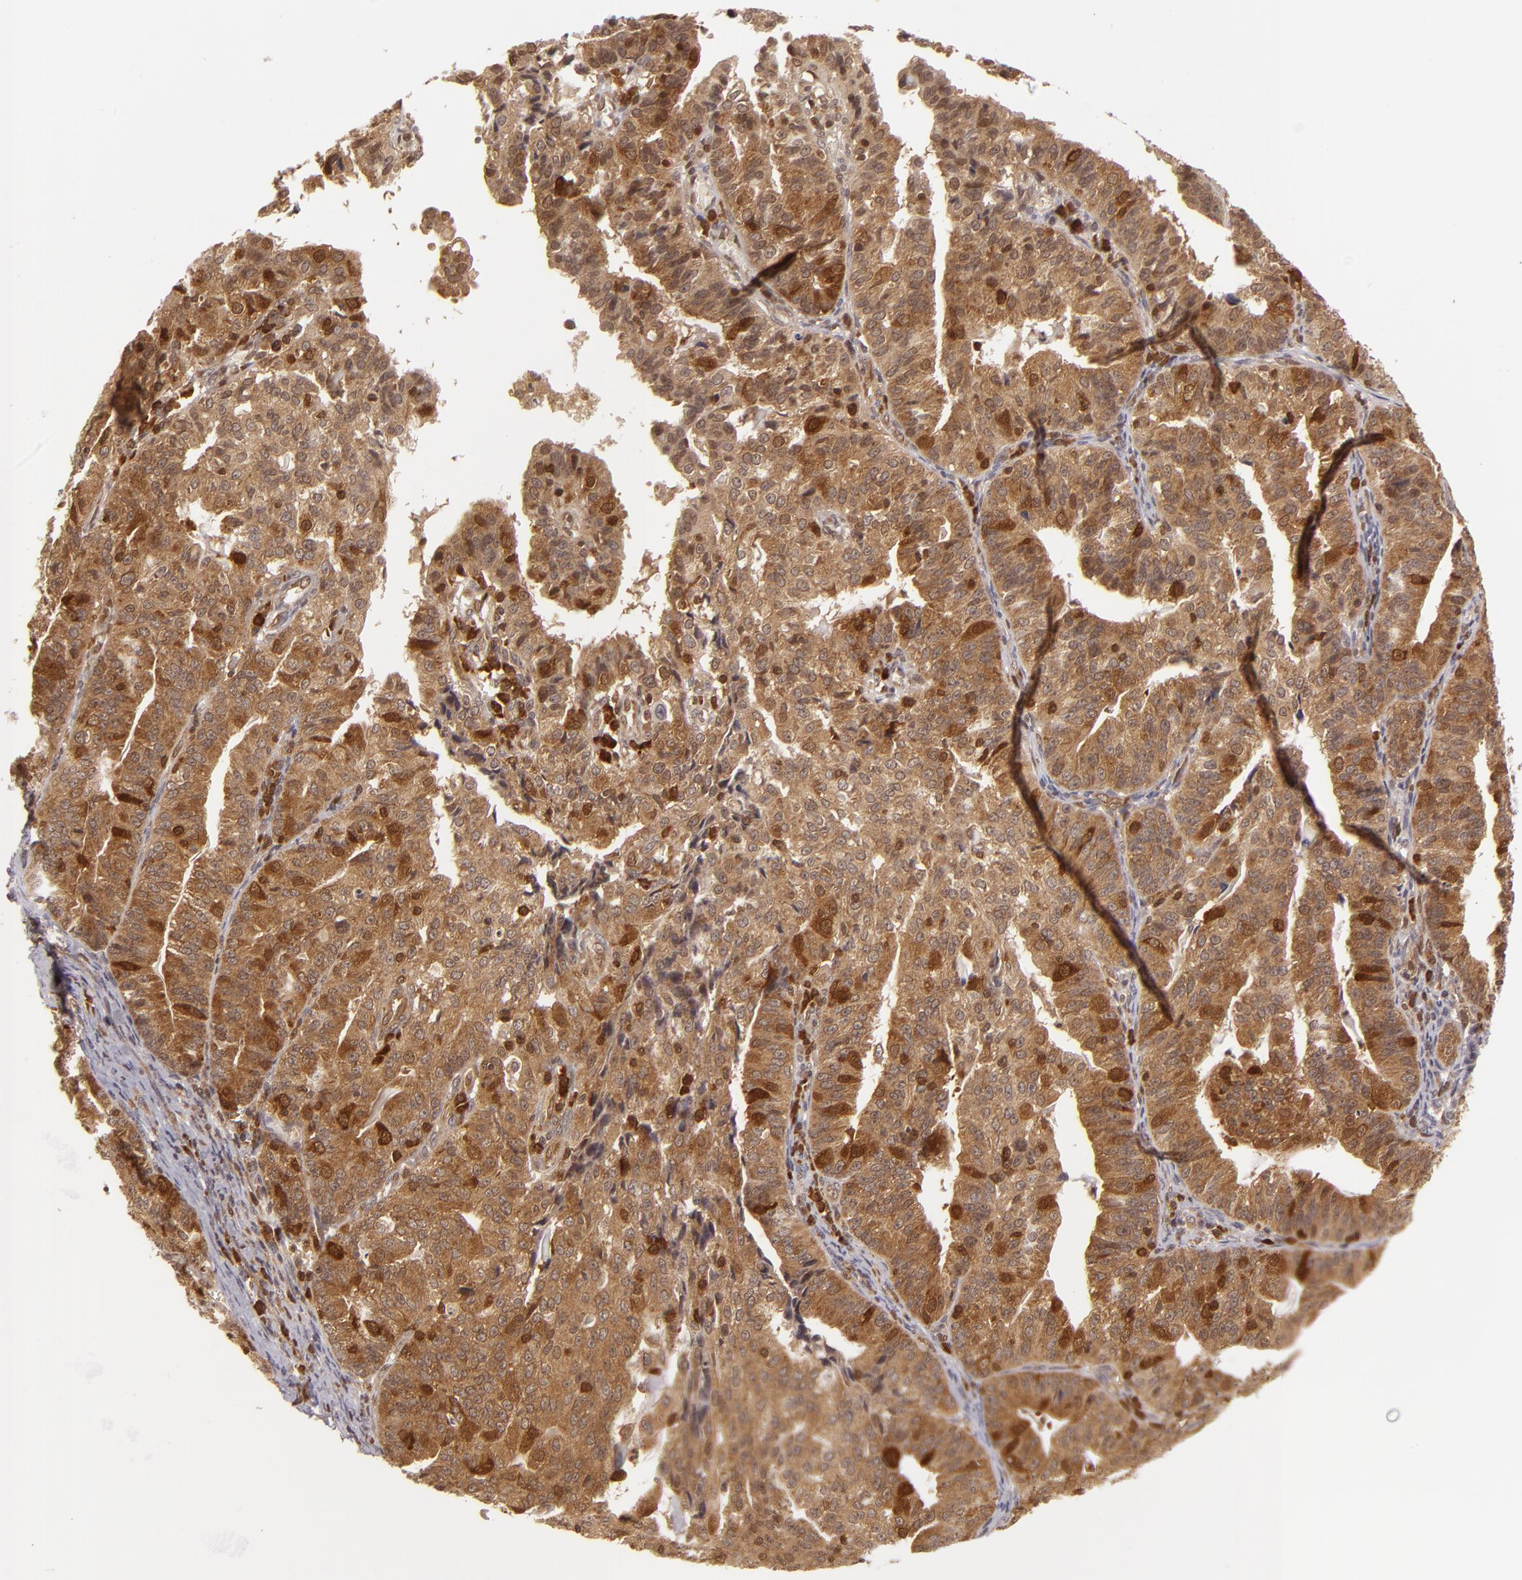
{"staining": {"intensity": "strong", "quantity": ">75%", "location": "cytoplasmic/membranous,nuclear"}, "tissue": "endometrial cancer", "cell_type": "Tumor cells", "image_type": "cancer", "snomed": [{"axis": "morphology", "description": "Adenocarcinoma, NOS"}, {"axis": "topography", "description": "Endometrium"}], "caption": "Human endometrial cancer (adenocarcinoma) stained for a protein (brown) reveals strong cytoplasmic/membranous and nuclear positive positivity in approximately >75% of tumor cells.", "gene": "ZBTB33", "patient": {"sex": "female", "age": 56}}